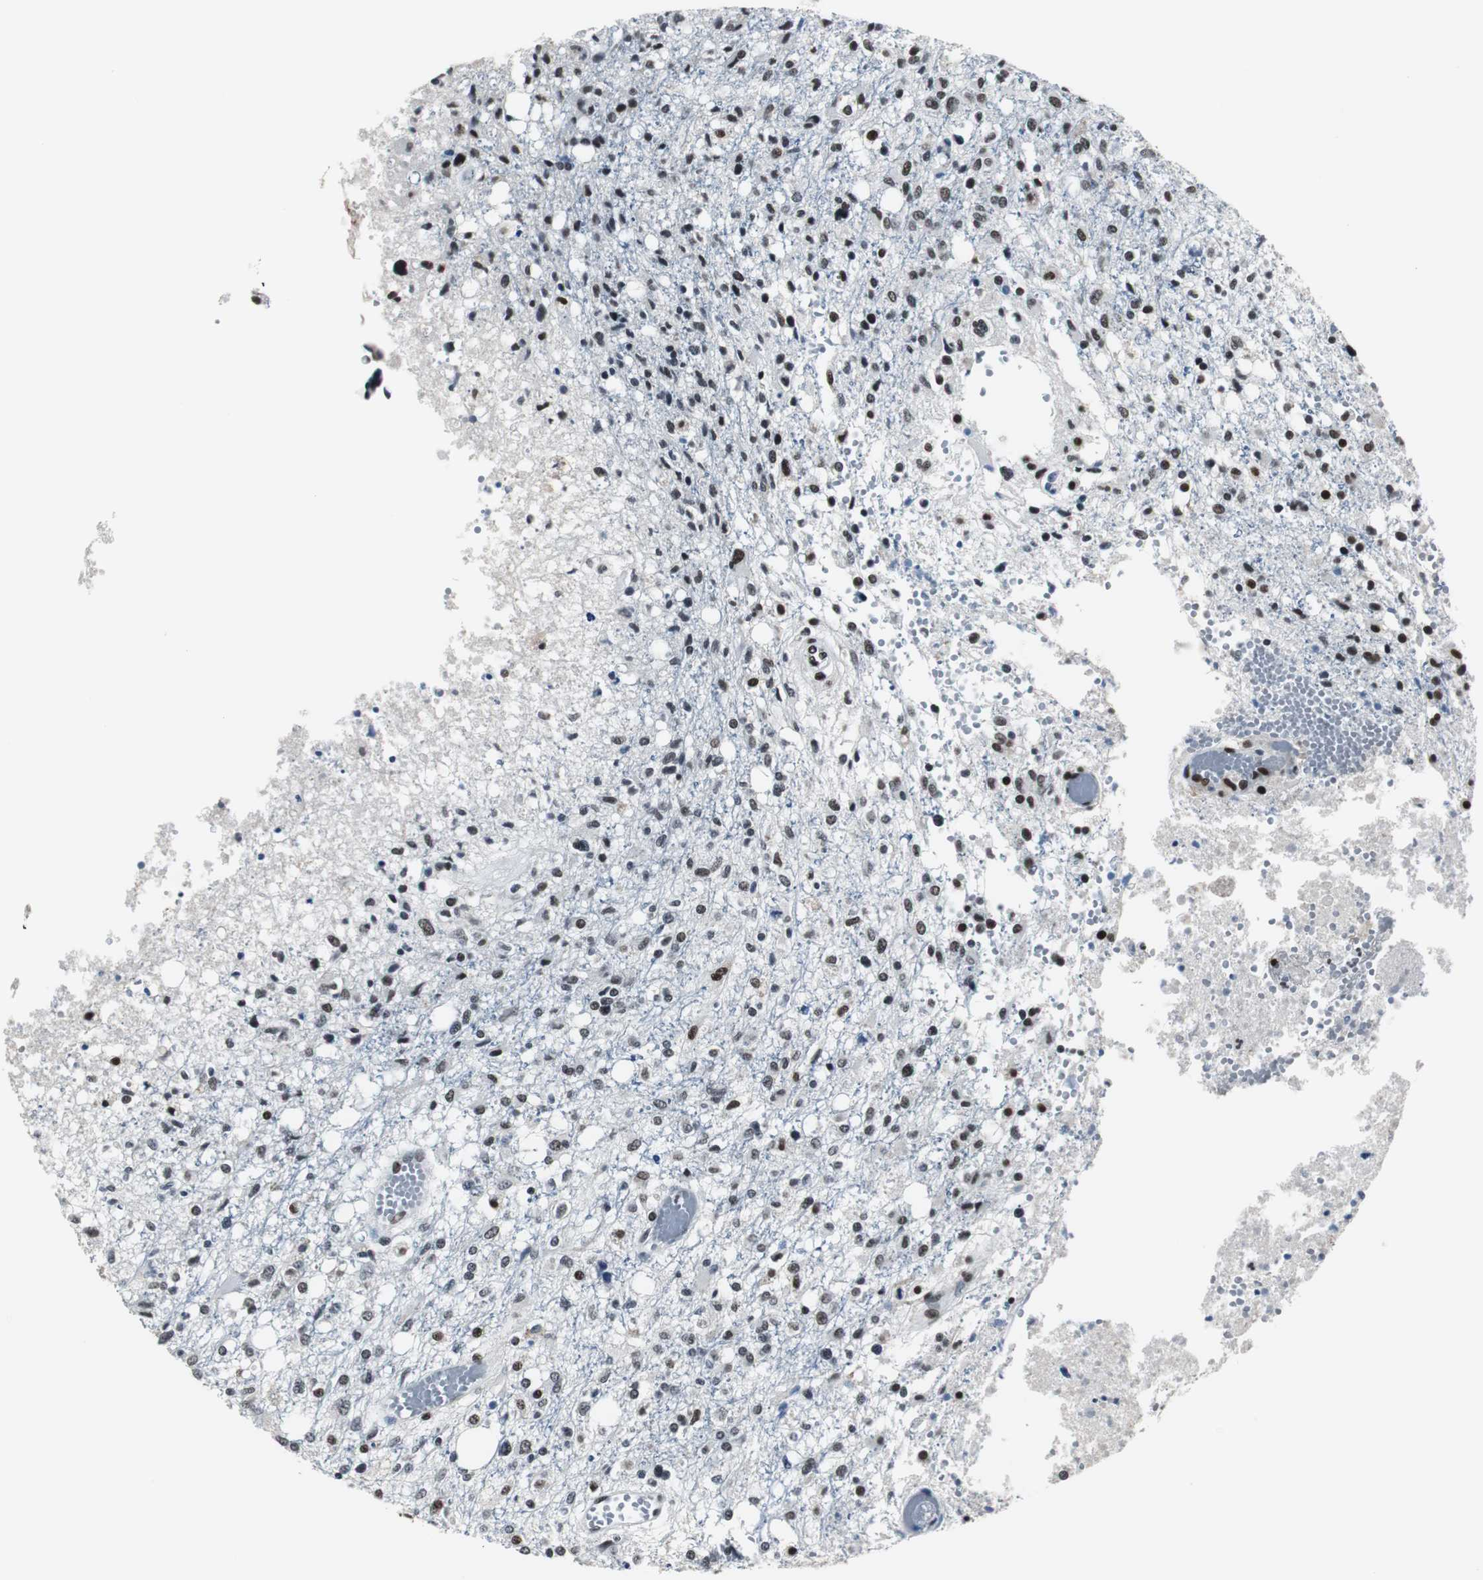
{"staining": {"intensity": "moderate", "quantity": ">75%", "location": "nuclear"}, "tissue": "glioma", "cell_type": "Tumor cells", "image_type": "cancer", "snomed": [{"axis": "morphology", "description": "Glioma, malignant, High grade"}, {"axis": "topography", "description": "Cerebral cortex"}], "caption": "Moderate nuclear protein positivity is appreciated in approximately >75% of tumor cells in malignant glioma (high-grade). The staining was performed using DAB, with brown indicating positive protein expression. Nuclei are stained blue with hematoxylin.", "gene": "RAD9A", "patient": {"sex": "male", "age": 76}}